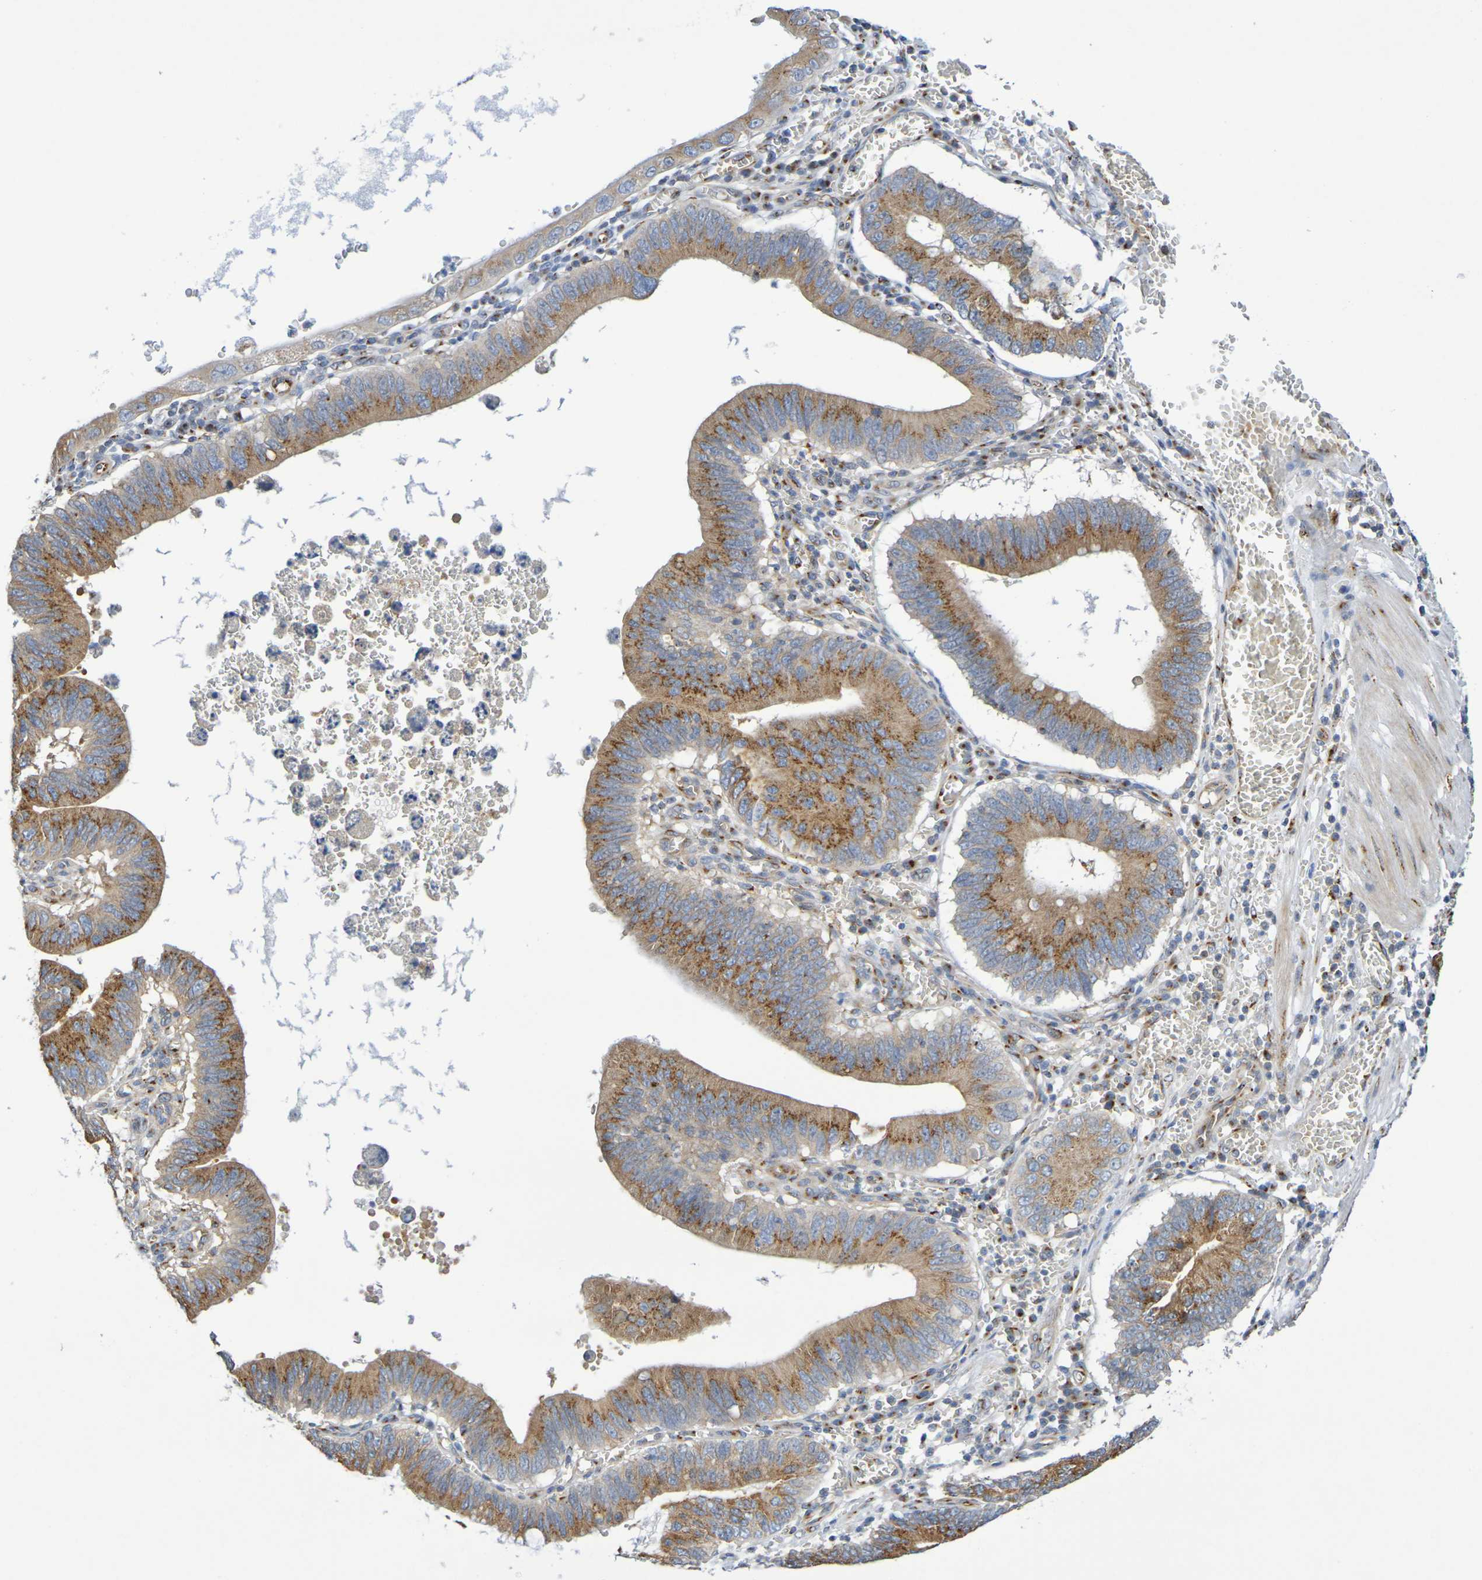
{"staining": {"intensity": "moderate", "quantity": ">75%", "location": "cytoplasmic/membranous"}, "tissue": "stomach cancer", "cell_type": "Tumor cells", "image_type": "cancer", "snomed": [{"axis": "morphology", "description": "Adenocarcinoma, NOS"}, {"axis": "topography", "description": "Stomach"}, {"axis": "topography", "description": "Gastric cardia"}], "caption": "DAB (3,3'-diaminobenzidine) immunohistochemical staining of stomach cancer (adenocarcinoma) demonstrates moderate cytoplasmic/membranous protein staining in about >75% of tumor cells. (DAB (3,3'-diaminobenzidine) IHC with brightfield microscopy, high magnification).", "gene": "DCP2", "patient": {"sex": "male", "age": 59}}